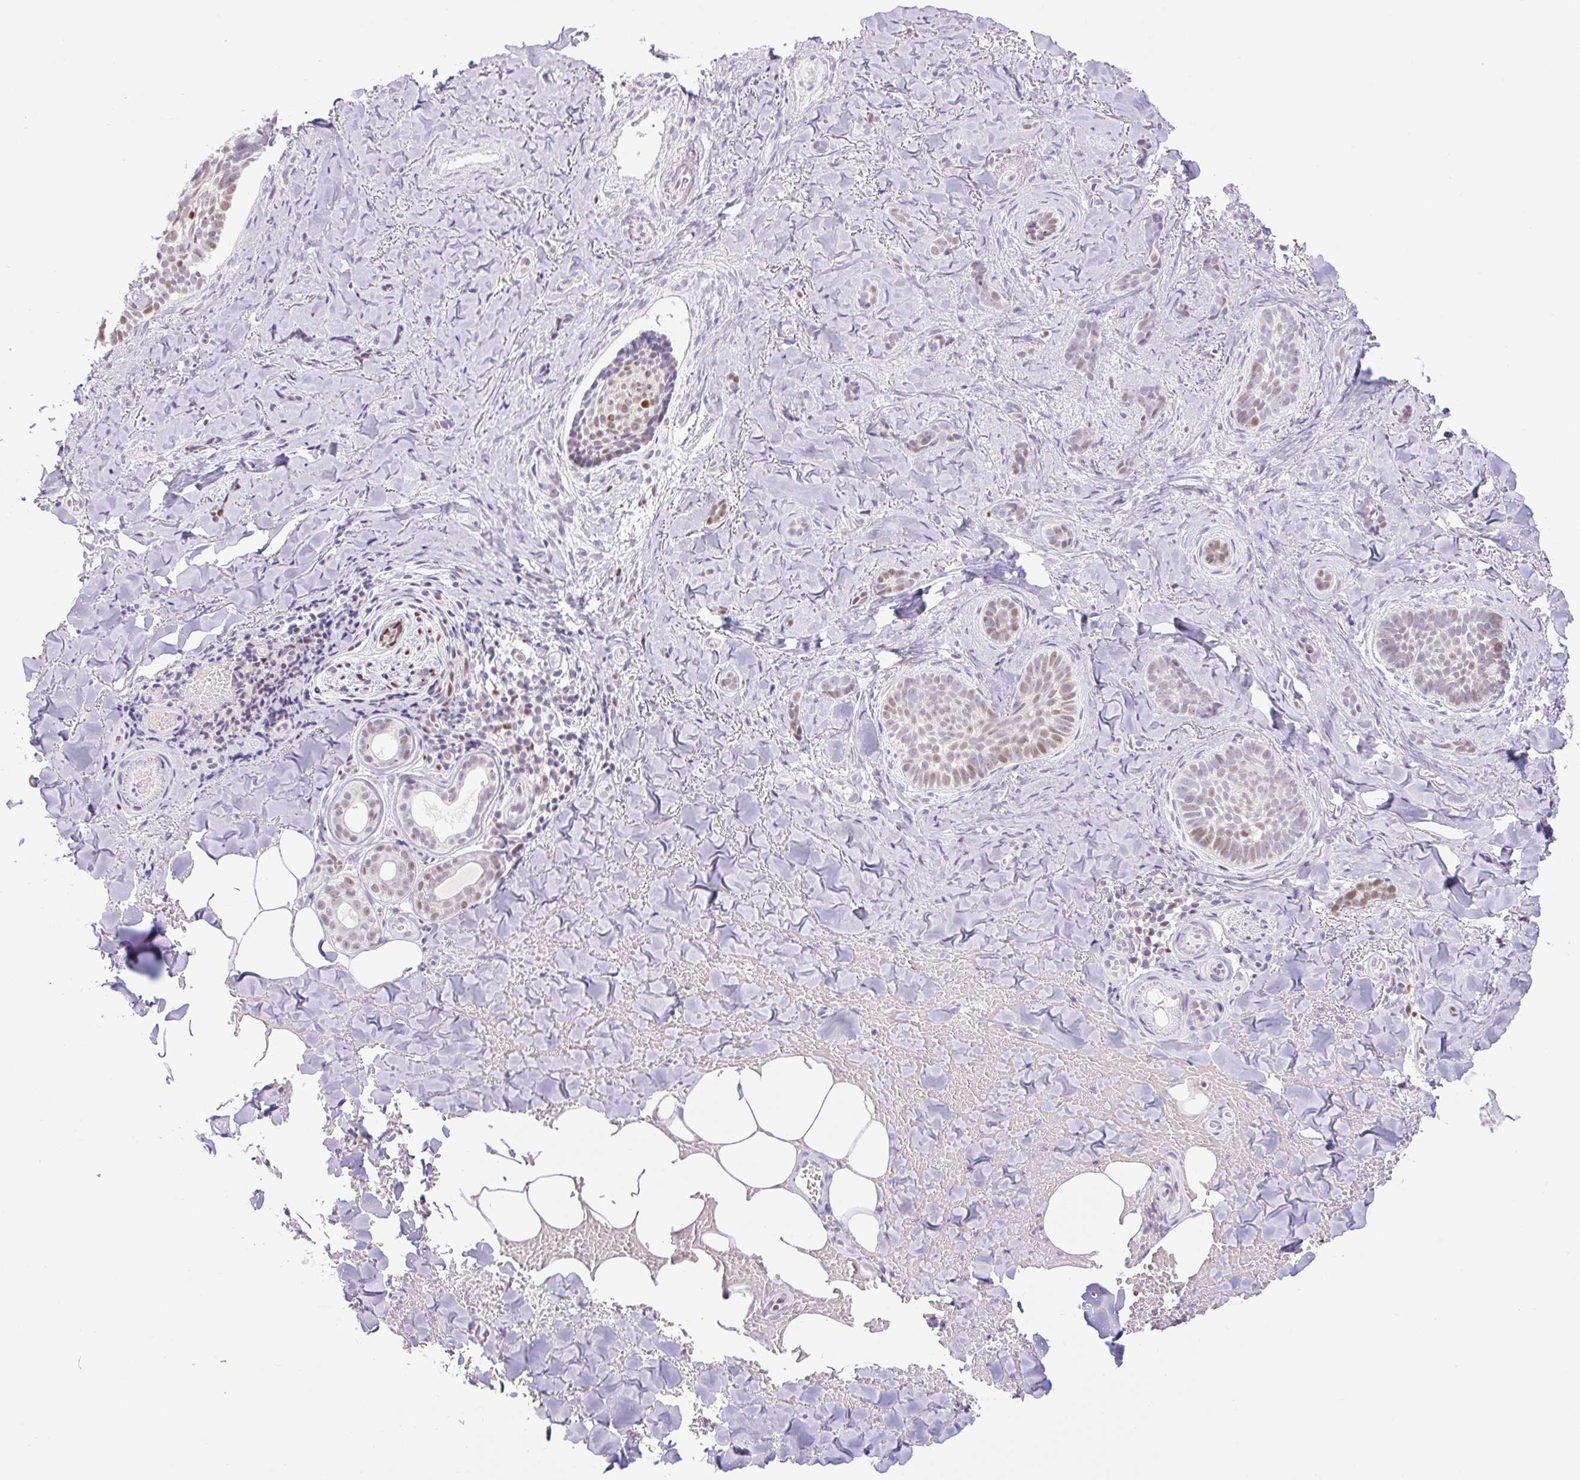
{"staining": {"intensity": "weak", "quantity": "25%-75%", "location": "nuclear"}, "tissue": "skin cancer", "cell_type": "Tumor cells", "image_type": "cancer", "snomed": [{"axis": "morphology", "description": "Basal cell carcinoma"}, {"axis": "topography", "description": "Skin"}], "caption": "Protein expression analysis of skin cancer (basal cell carcinoma) exhibits weak nuclear staining in approximately 25%-75% of tumor cells. Using DAB (3,3'-diaminobenzidine) (brown) and hematoxylin (blue) stains, captured at high magnification using brightfield microscopy.", "gene": "TLE3", "patient": {"sex": "female", "age": 55}}